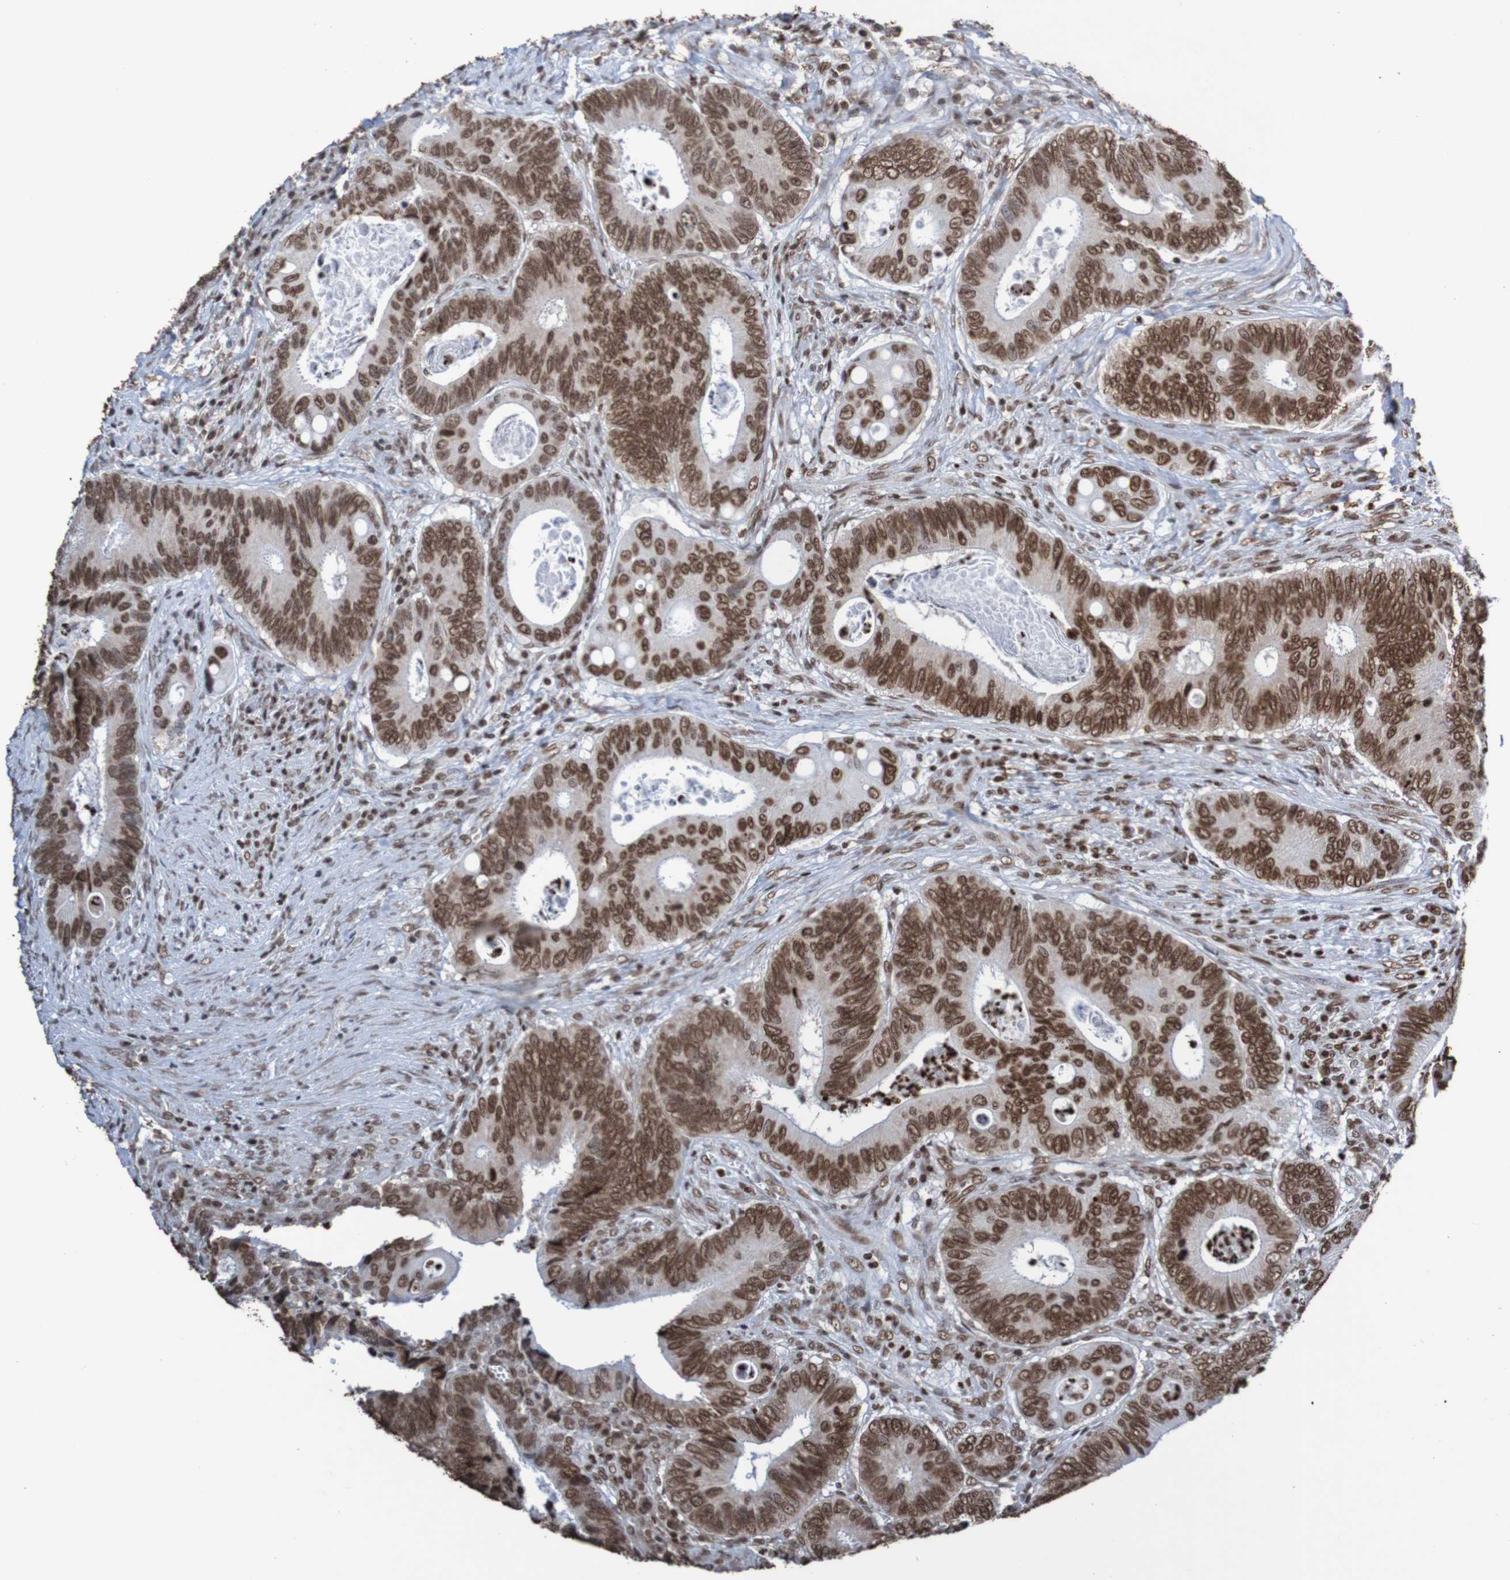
{"staining": {"intensity": "strong", "quantity": ">75%", "location": "nuclear"}, "tissue": "colorectal cancer", "cell_type": "Tumor cells", "image_type": "cancer", "snomed": [{"axis": "morphology", "description": "Inflammation, NOS"}, {"axis": "morphology", "description": "Adenocarcinoma, NOS"}, {"axis": "topography", "description": "Colon"}], "caption": "Immunohistochemical staining of colorectal adenocarcinoma exhibits strong nuclear protein expression in about >75% of tumor cells.", "gene": "GFI1", "patient": {"sex": "male", "age": 72}}